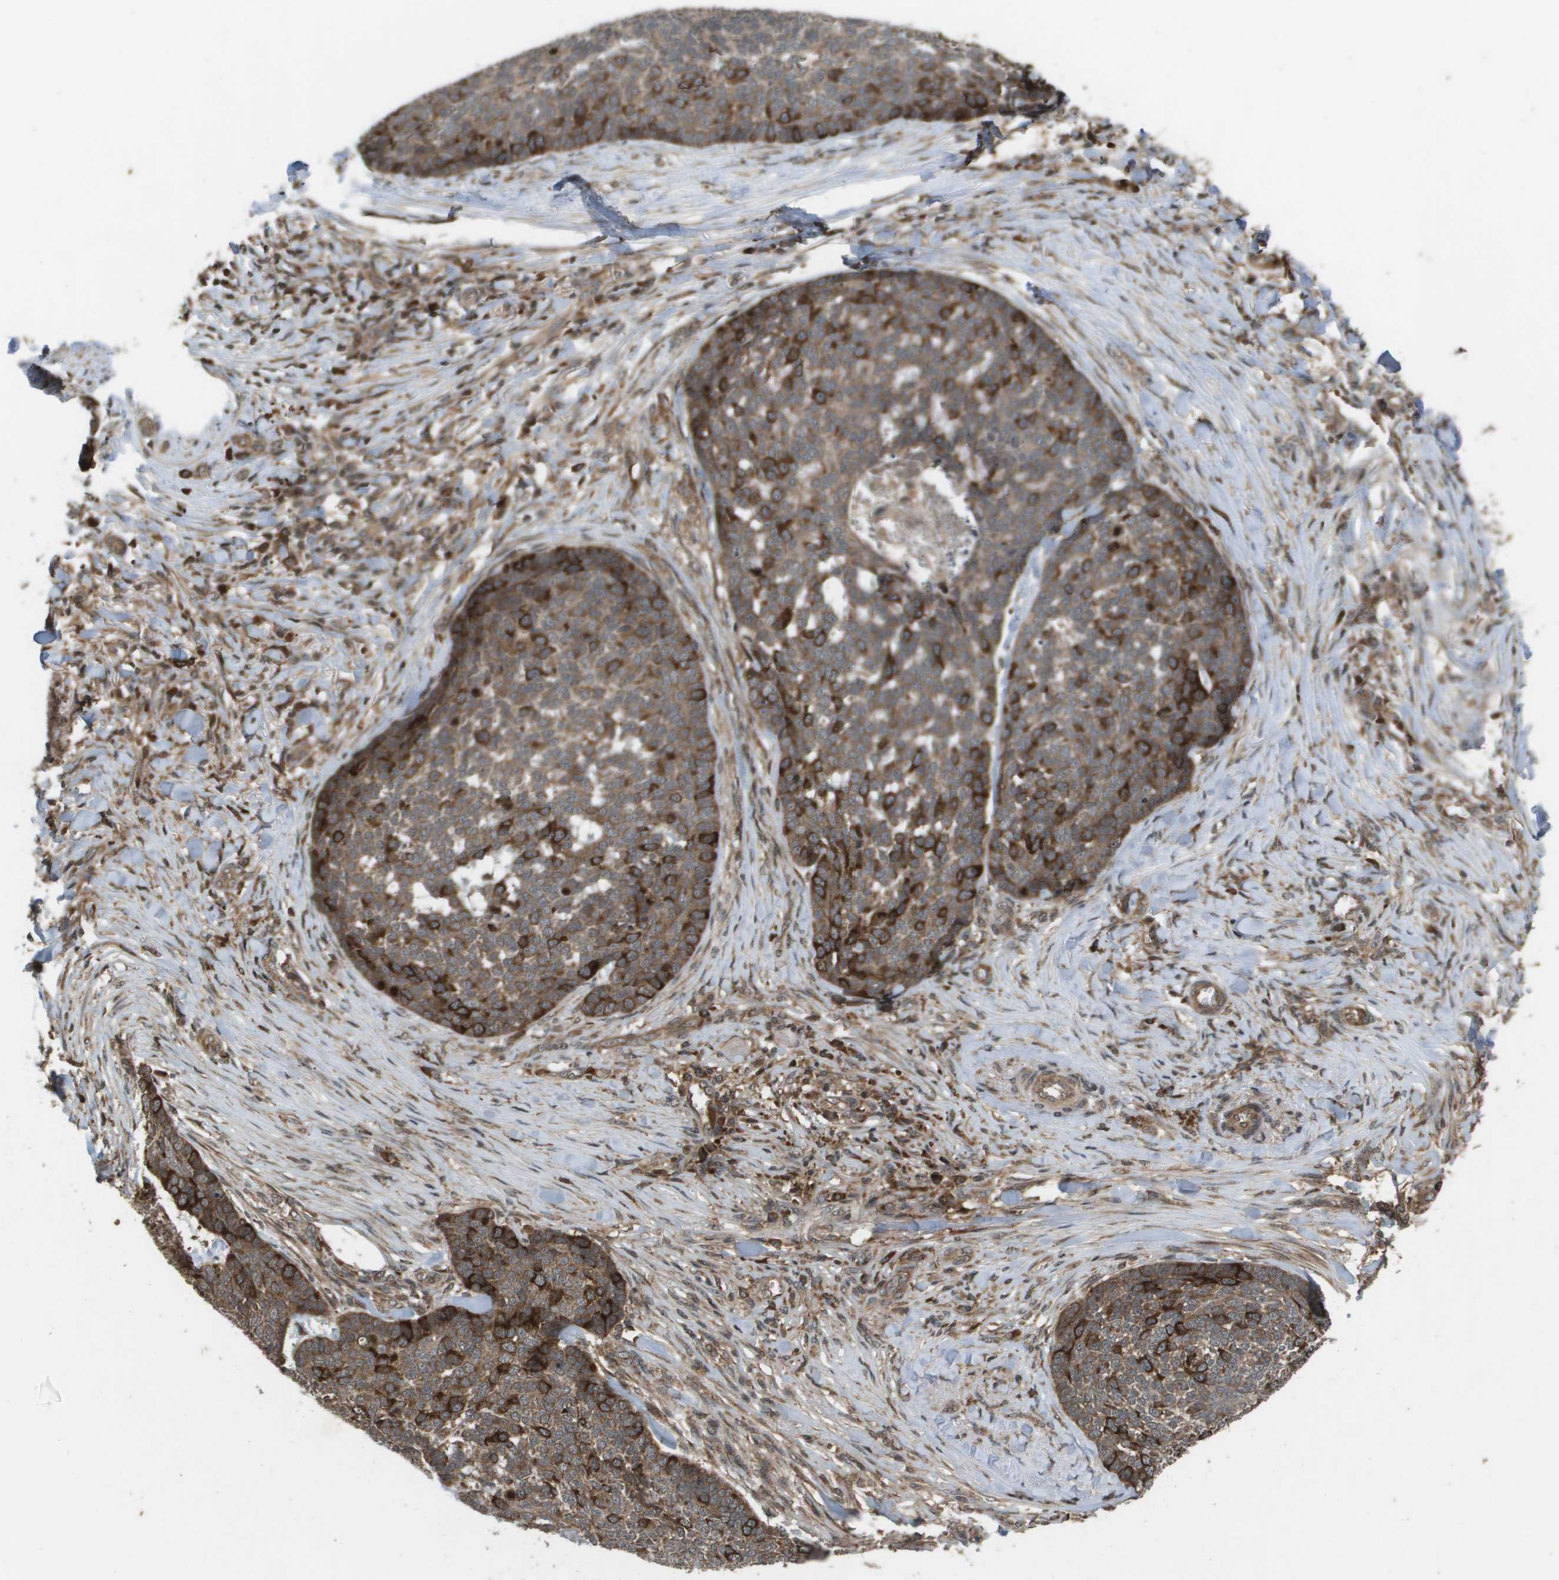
{"staining": {"intensity": "strong", "quantity": "25%-75%", "location": "cytoplasmic/membranous"}, "tissue": "skin cancer", "cell_type": "Tumor cells", "image_type": "cancer", "snomed": [{"axis": "morphology", "description": "Basal cell carcinoma"}, {"axis": "topography", "description": "Skin"}], "caption": "This photomicrograph shows immunohistochemistry staining of skin cancer (basal cell carcinoma), with high strong cytoplasmic/membranous staining in about 25%-75% of tumor cells.", "gene": "KIF11", "patient": {"sex": "male", "age": 84}}